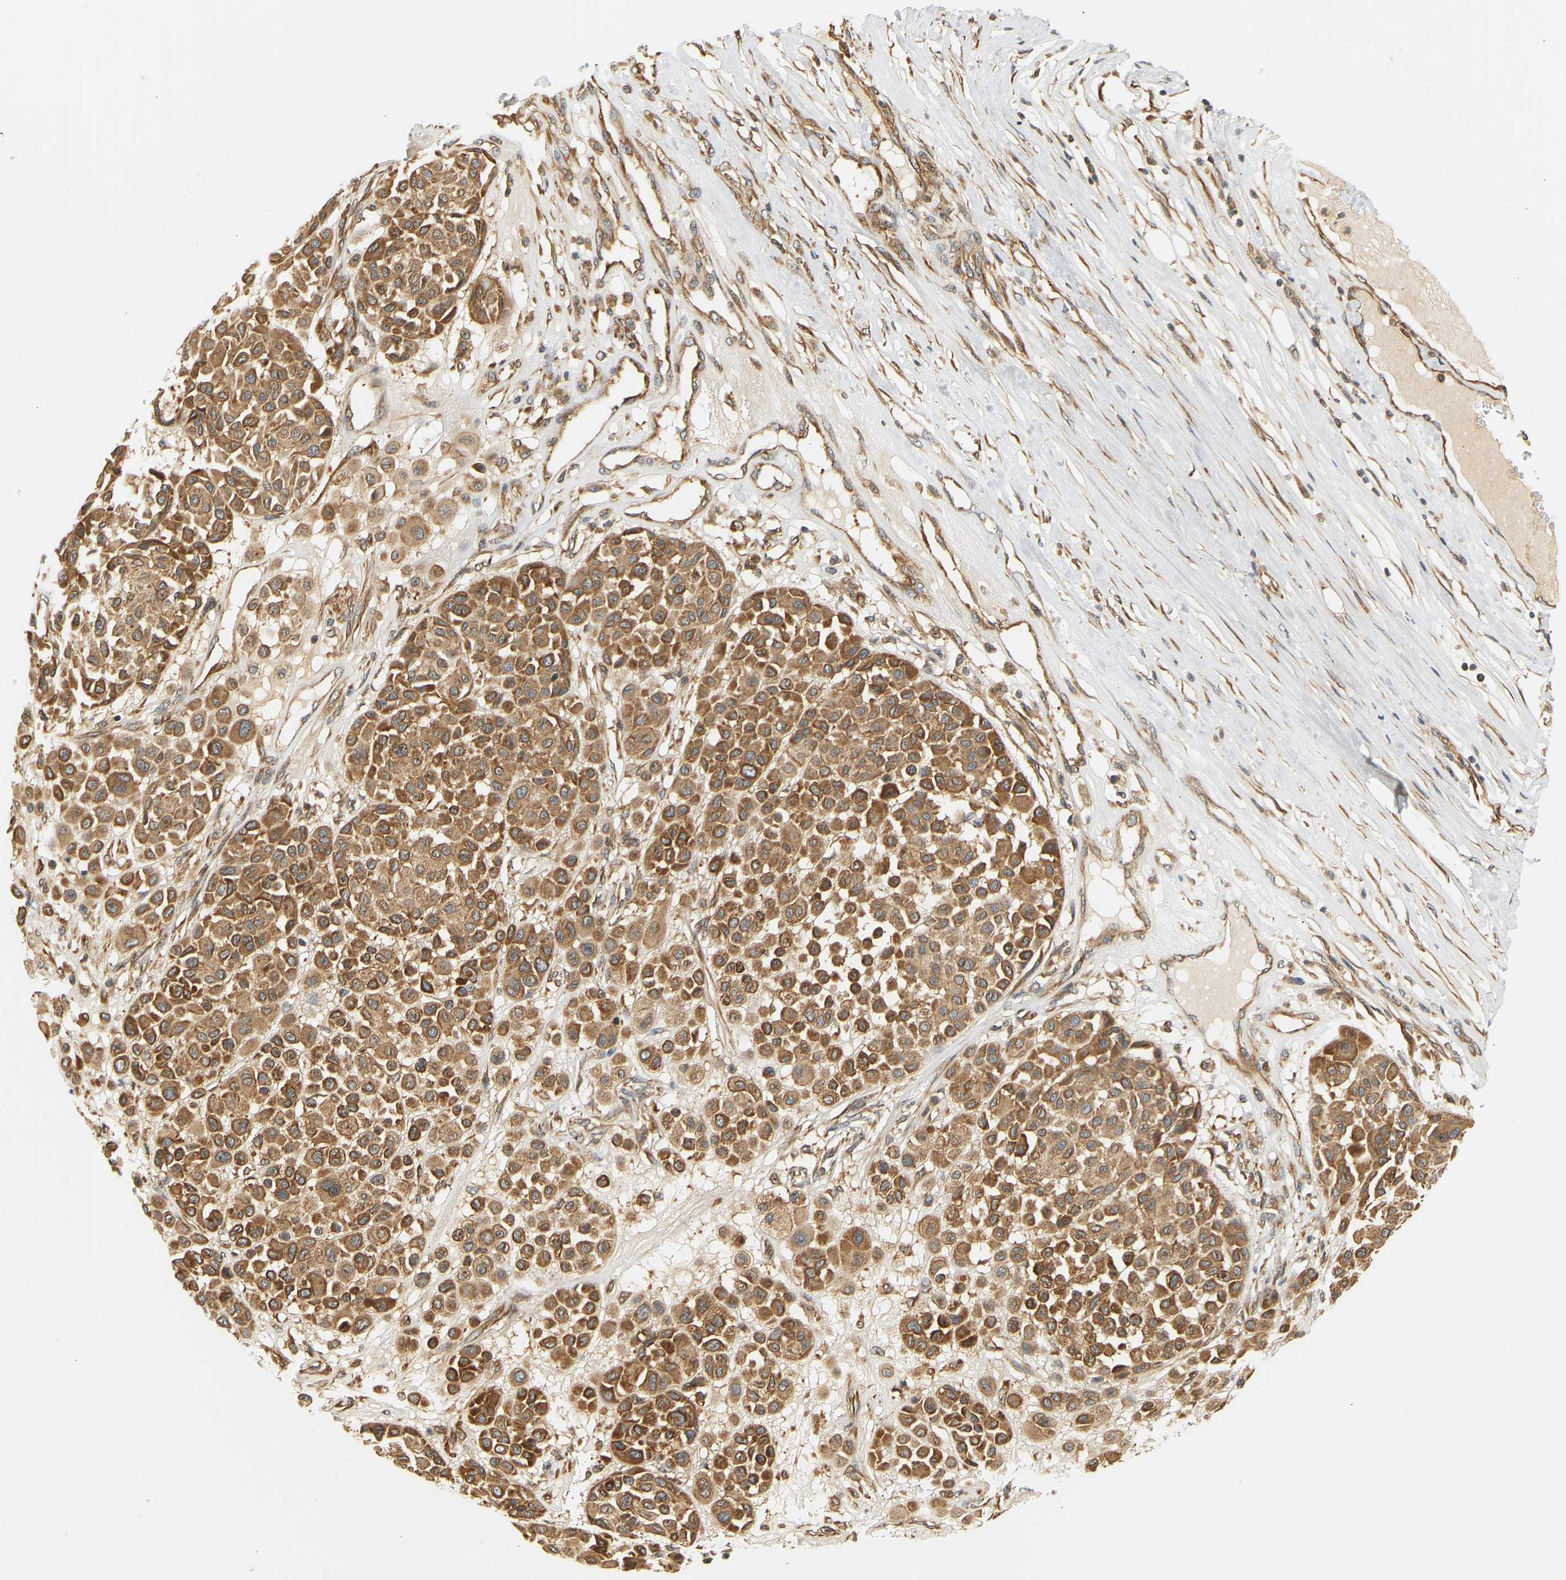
{"staining": {"intensity": "moderate", "quantity": ">75%", "location": "cytoplasmic/membranous"}, "tissue": "melanoma", "cell_type": "Tumor cells", "image_type": "cancer", "snomed": [{"axis": "morphology", "description": "Malignant melanoma, Metastatic site"}, {"axis": "topography", "description": "Soft tissue"}], "caption": "Immunohistochemistry (IHC) (DAB) staining of melanoma shows moderate cytoplasmic/membranous protein positivity in about >75% of tumor cells. (IHC, brightfield microscopy, high magnification).", "gene": "CEP57", "patient": {"sex": "male", "age": 41}}